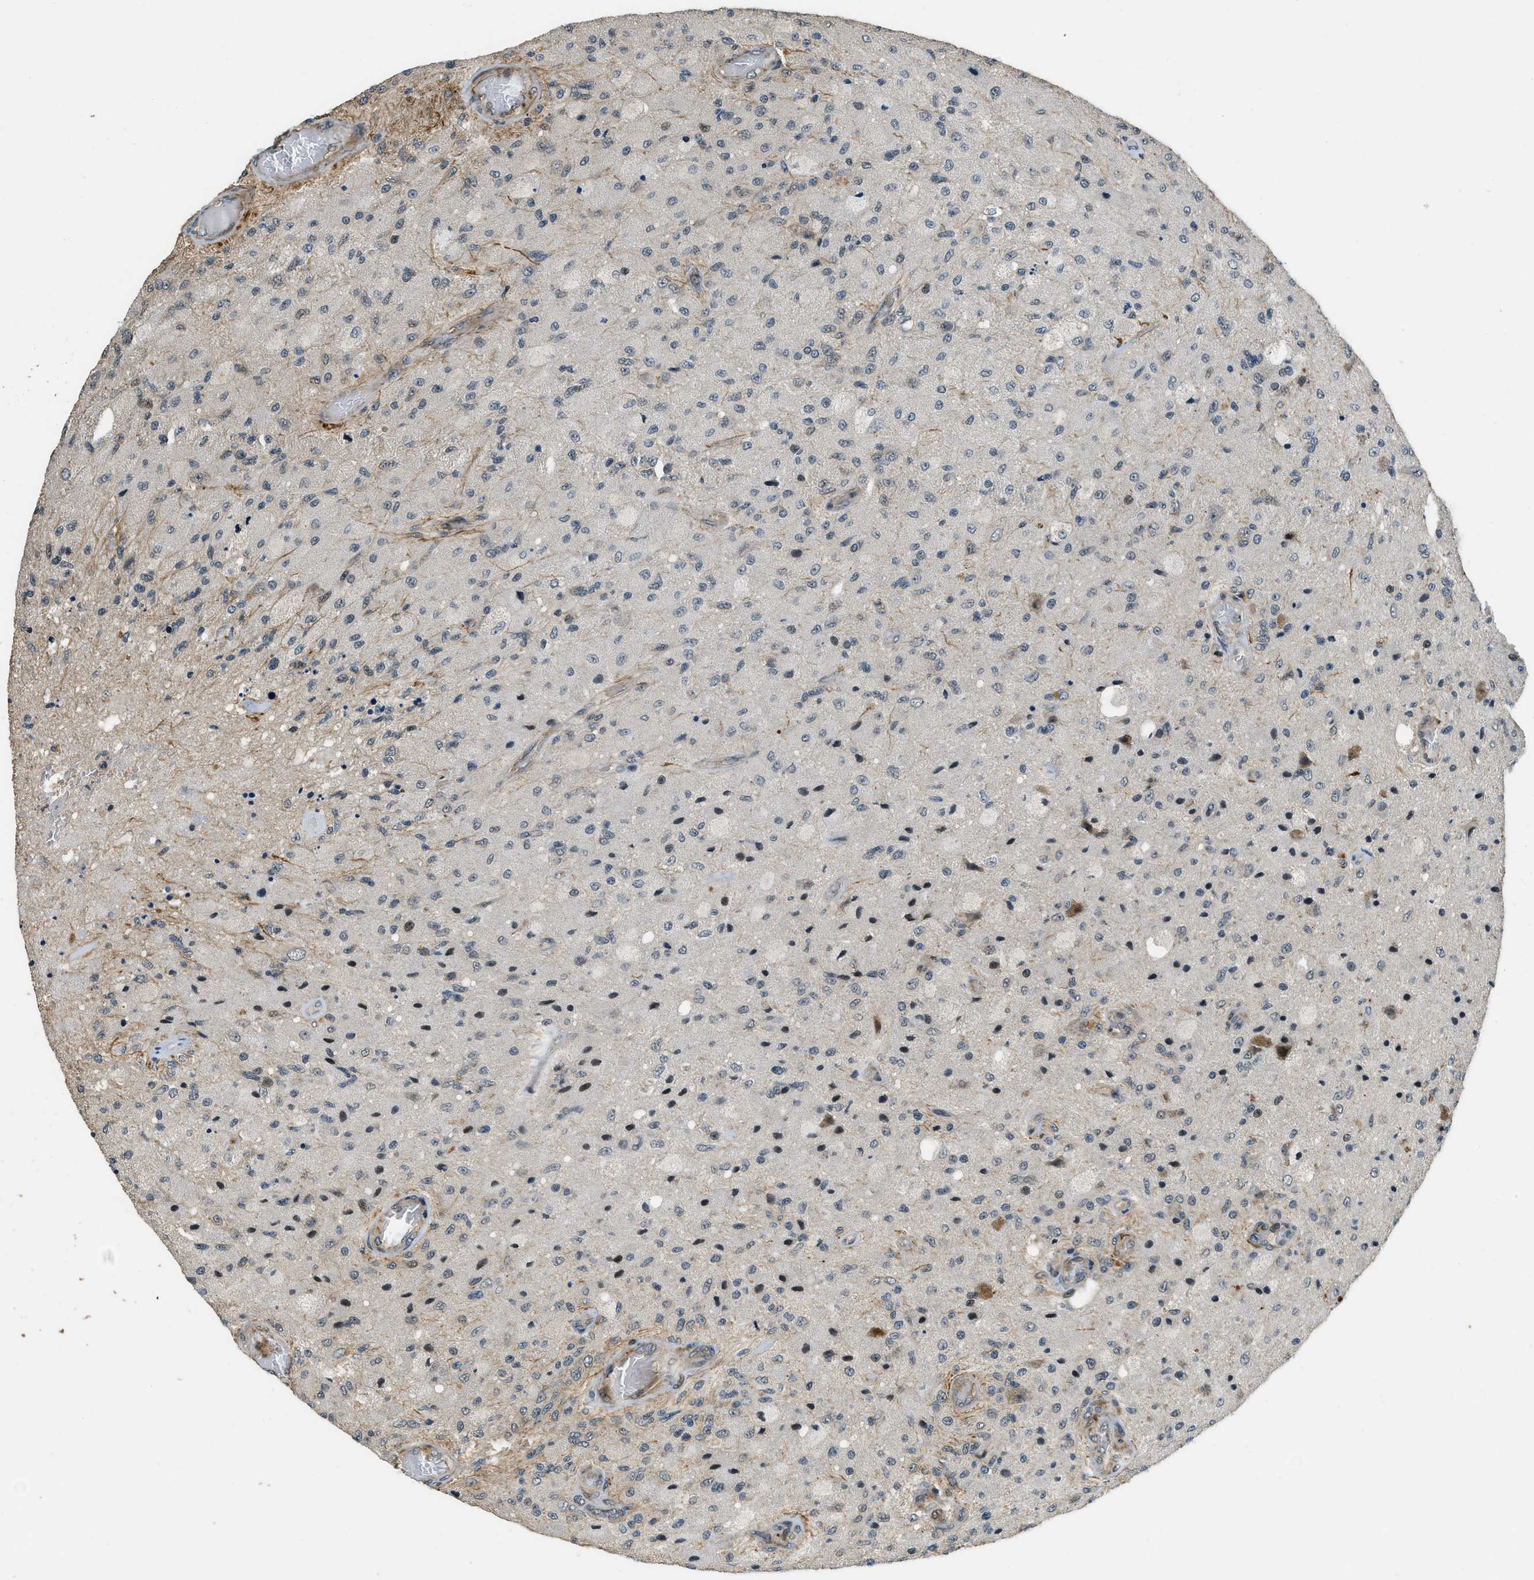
{"staining": {"intensity": "negative", "quantity": "none", "location": "none"}, "tissue": "glioma", "cell_type": "Tumor cells", "image_type": "cancer", "snomed": [{"axis": "morphology", "description": "Normal tissue, NOS"}, {"axis": "morphology", "description": "Glioma, malignant, High grade"}, {"axis": "topography", "description": "Cerebral cortex"}], "caption": "A photomicrograph of human glioma is negative for staining in tumor cells.", "gene": "MED21", "patient": {"sex": "male", "age": 77}}